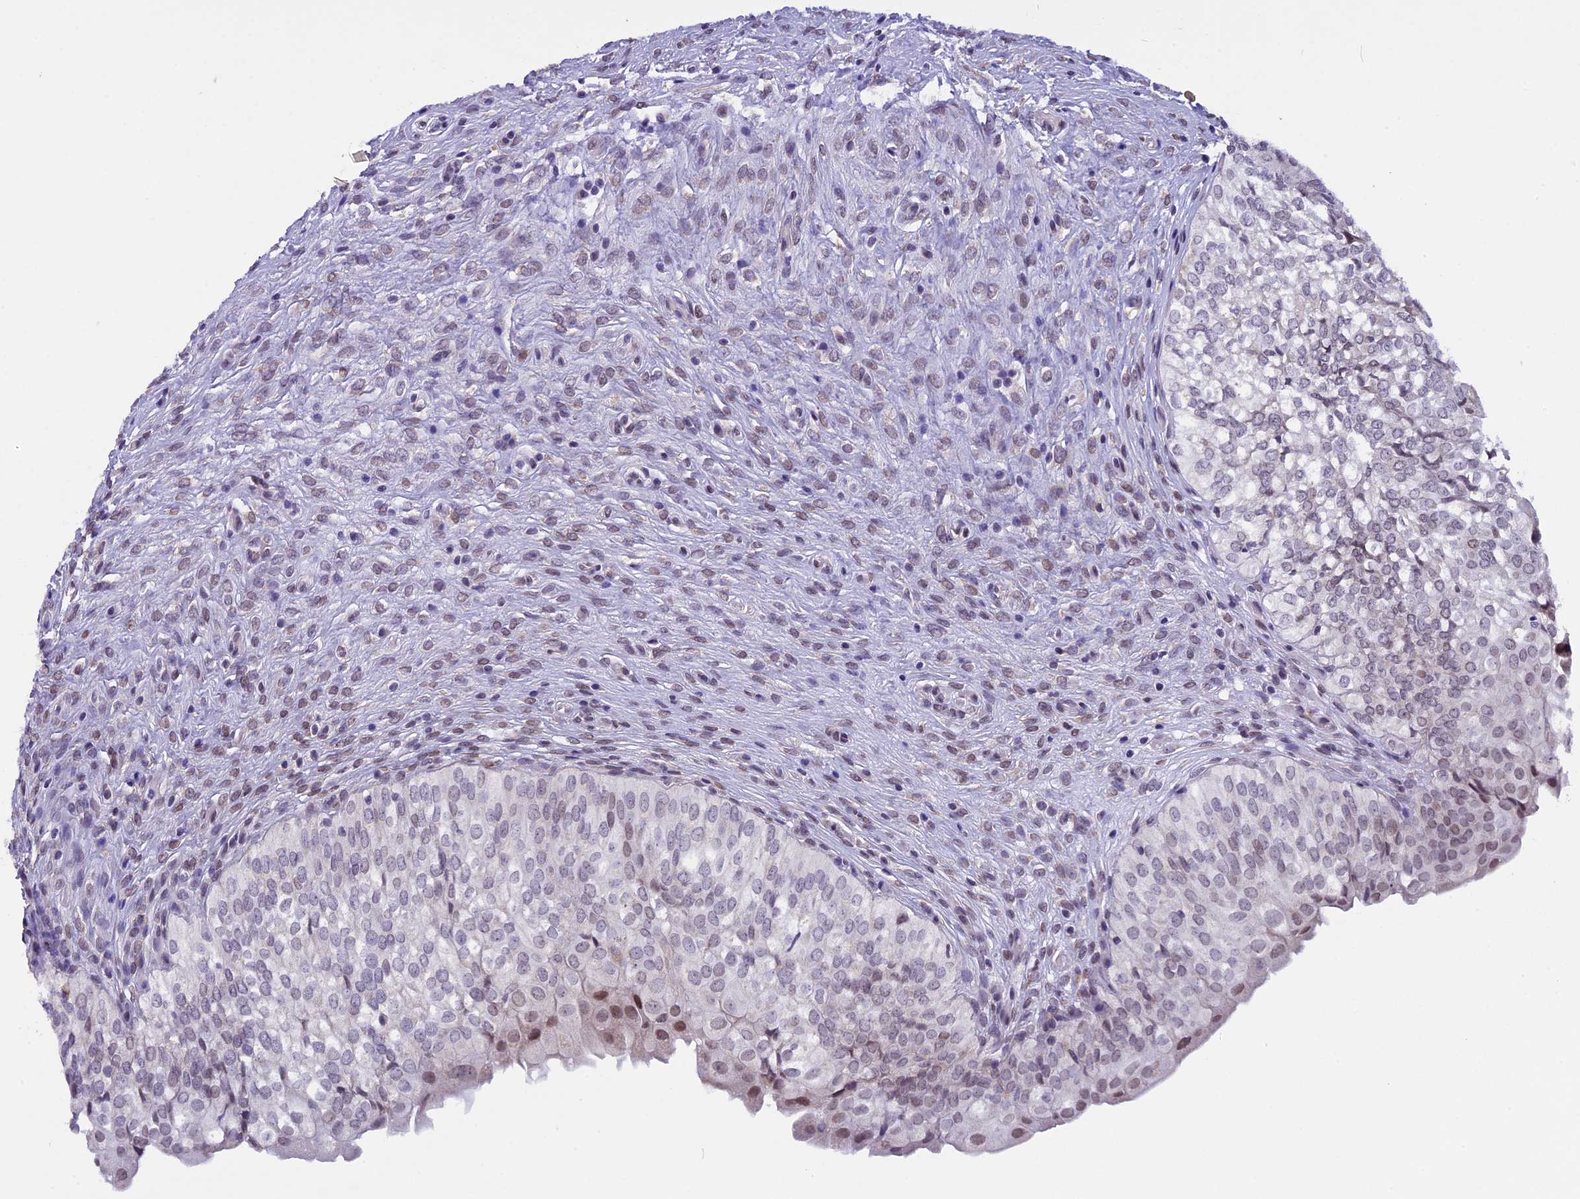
{"staining": {"intensity": "moderate", "quantity": "<25%", "location": "nuclear"}, "tissue": "urinary bladder", "cell_type": "Urothelial cells", "image_type": "normal", "snomed": [{"axis": "morphology", "description": "Normal tissue, NOS"}, {"axis": "topography", "description": "Urinary bladder"}], "caption": "A low amount of moderate nuclear staining is seen in approximately <25% of urothelial cells in unremarkable urinary bladder.", "gene": "ZNF317", "patient": {"sex": "male", "age": 55}}